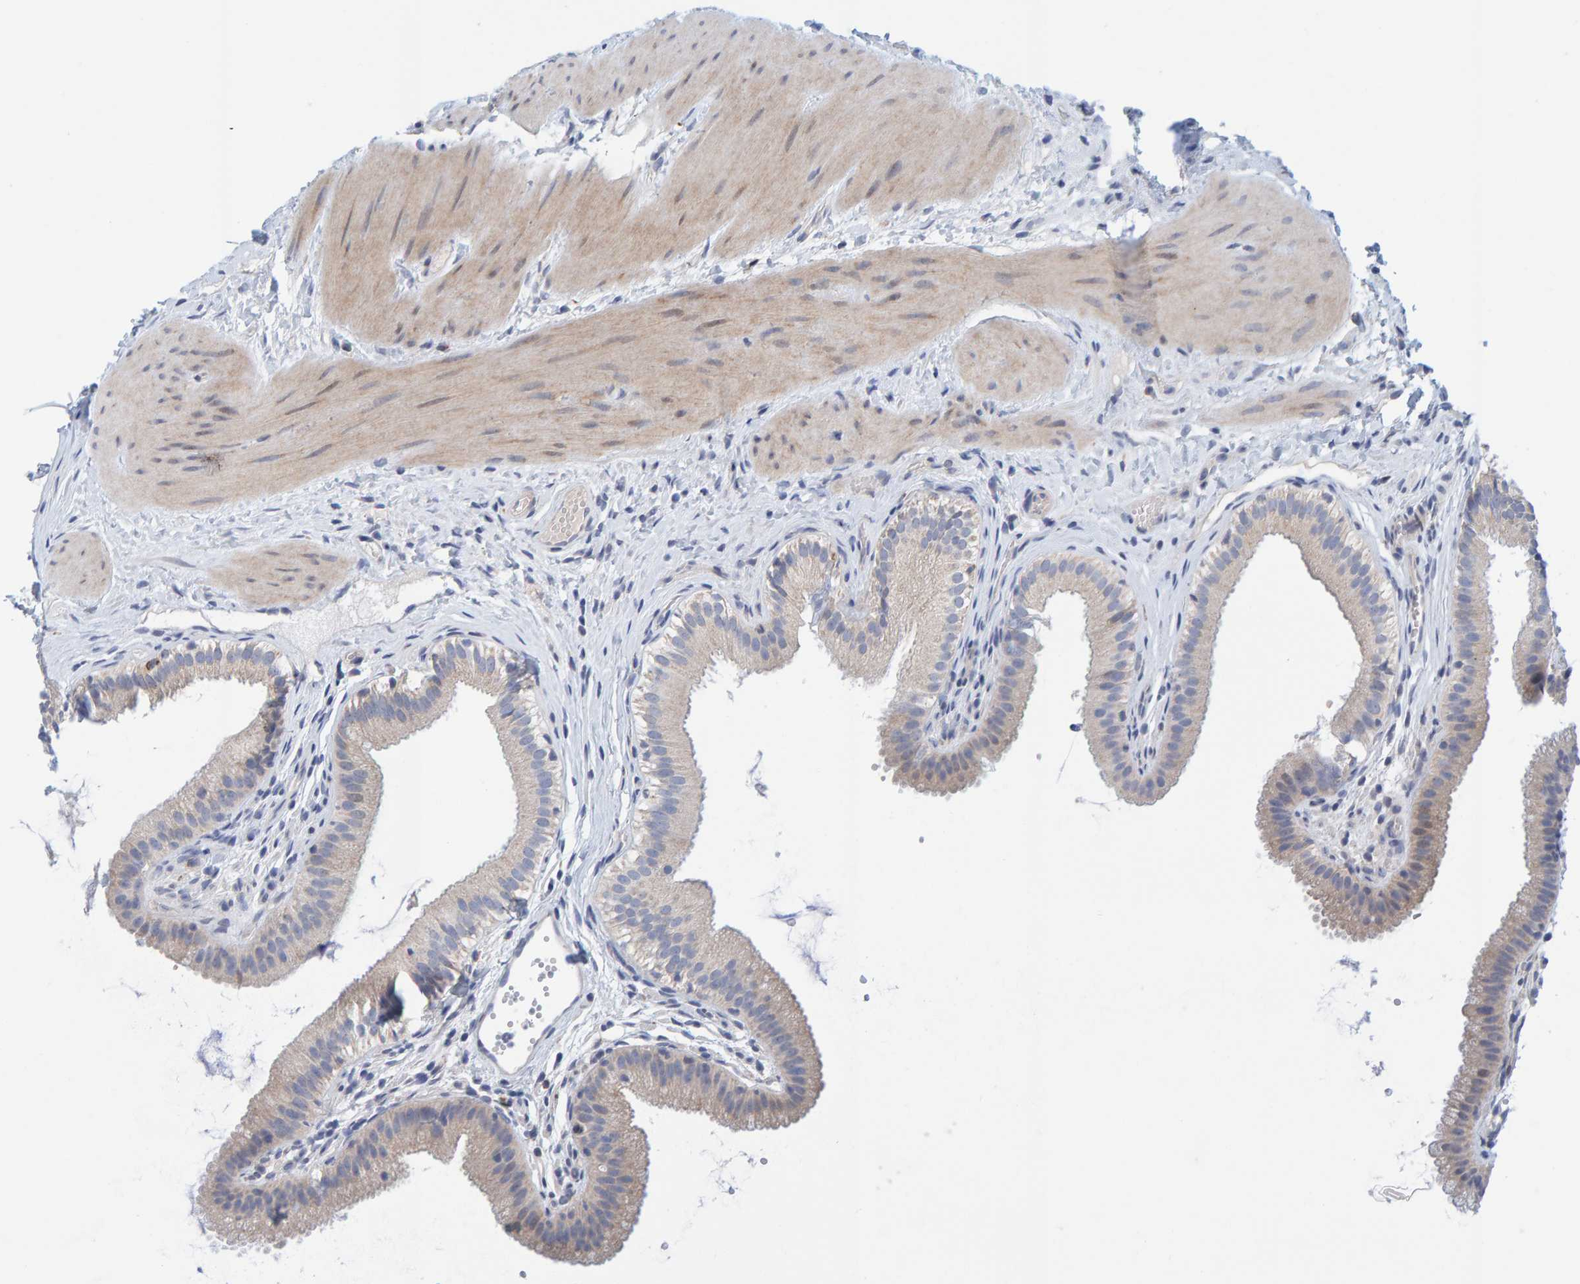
{"staining": {"intensity": "weak", "quantity": "25%-75%", "location": "cytoplasmic/membranous"}, "tissue": "gallbladder", "cell_type": "Glandular cells", "image_type": "normal", "snomed": [{"axis": "morphology", "description": "Normal tissue, NOS"}, {"axis": "topography", "description": "Gallbladder"}], "caption": "Unremarkable gallbladder reveals weak cytoplasmic/membranous staining in about 25%-75% of glandular cells, visualized by immunohistochemistry. (Stains: DAB in brown, nuclei in blue, Microscopy: brightfield microscopy at high magnification).", "gene": "ZC3H3", "patient": {"sex": "female", "age": 26}}